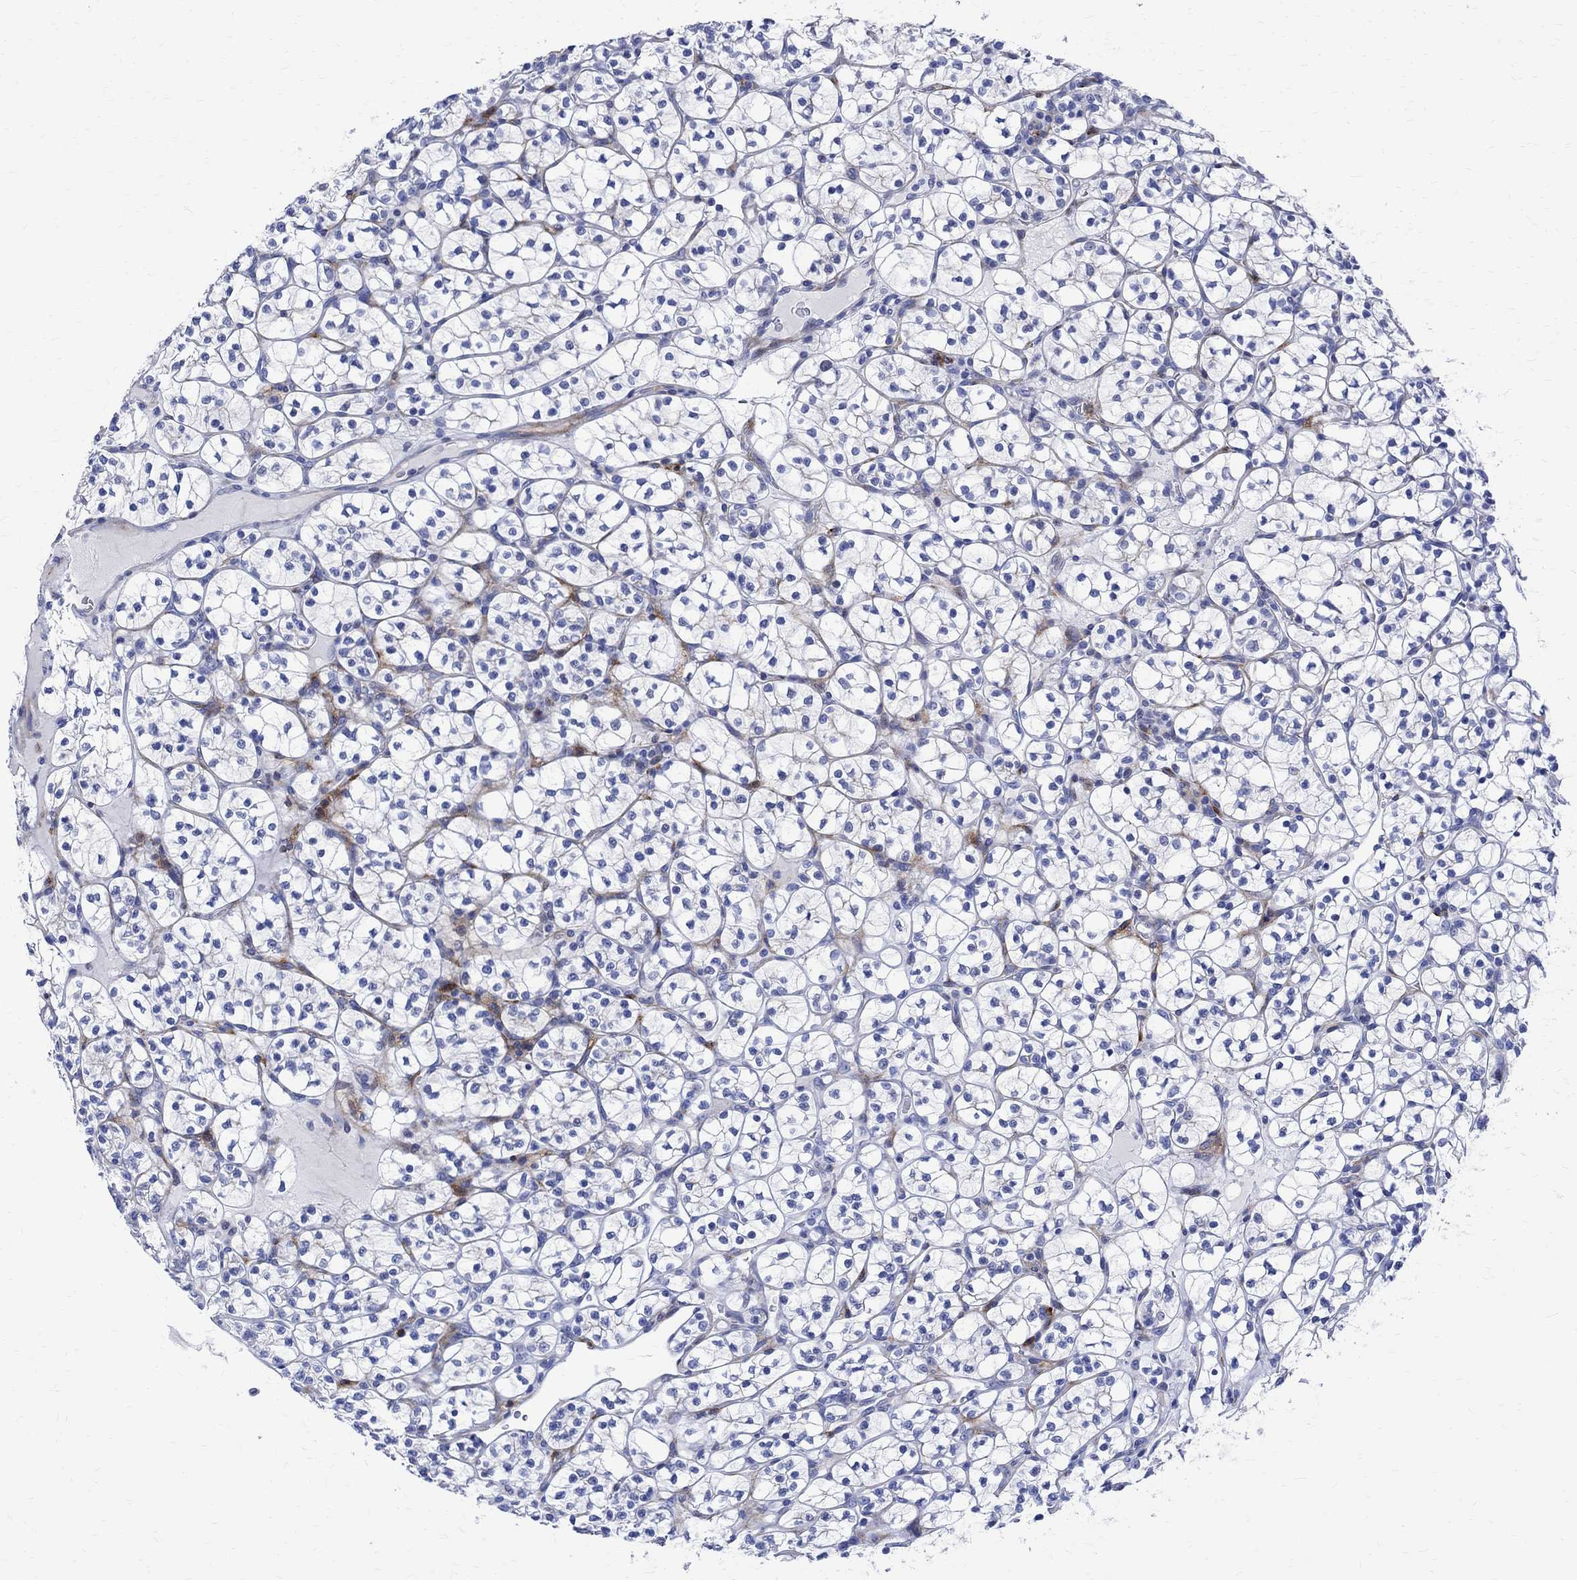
{"staining": {"intensity": "negative", "quantity": "none", "location": "none"}, "tissue": "renal cancer", "cell_type": "Tumor cells", "image_type": "cancer", "snomed": [{"axis": "morphology", "description": "Adenocarcinoma, NOS"}, {"axis": "topography", "description": "Kidney"}], "caption": "IHC of human renal cancer reveals no expression in tumor cells. (DAB immunohistochemistry, high magnification).", "gene": "PARVB", "patient": {"sex": "female", "age": 89}}